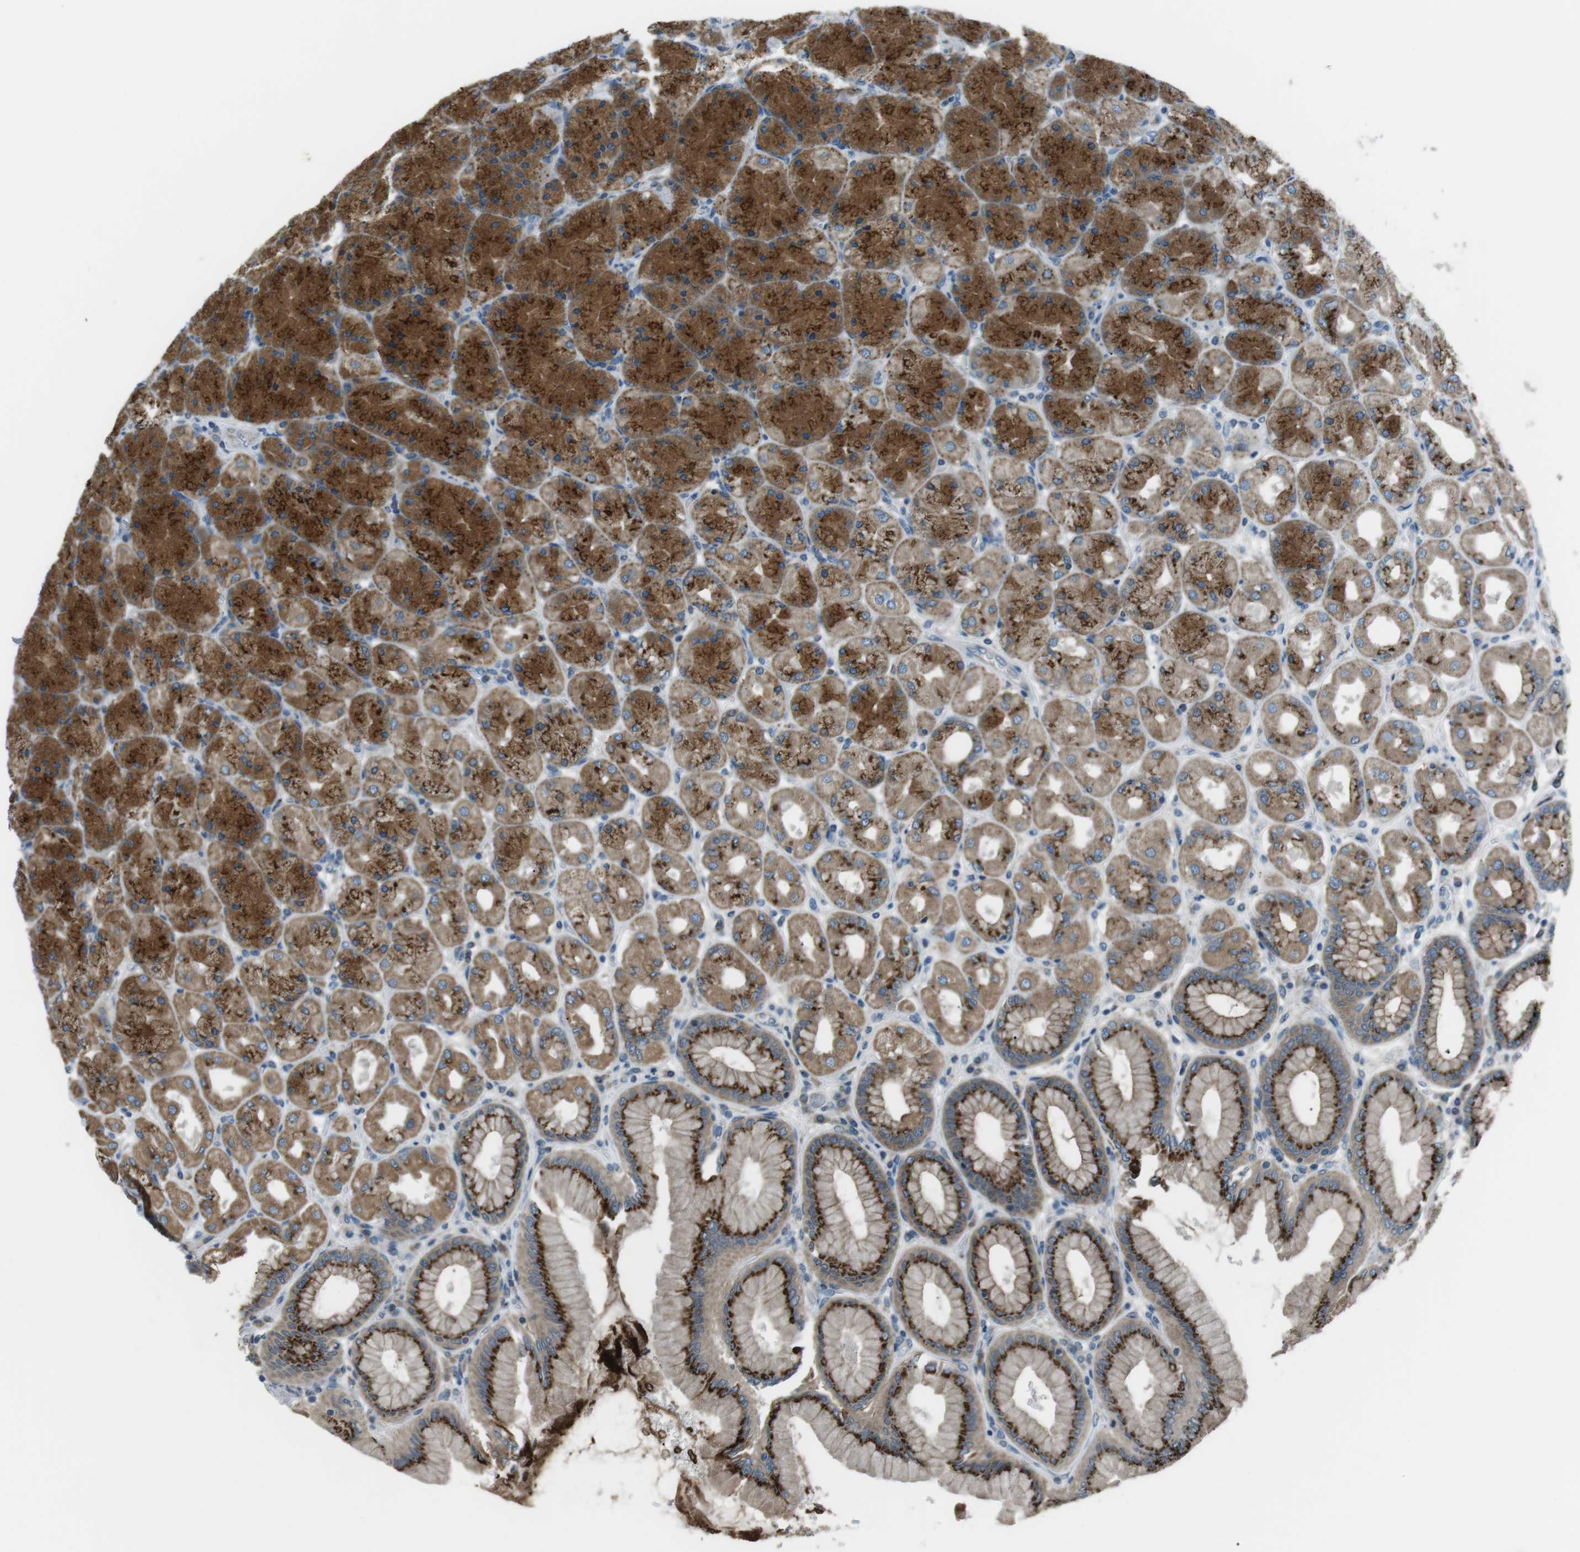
{"staining": {"intensity": "moderate", "quantity": ">75%", "location": "cytoplasmic/membranous"}, "tissue": "stomach", "cell_type": "Glandular cells", "image_type": "normal", "snomed": [{"axis": "morphology", "description": "Normal tissue, NOS"}, {"axis": "topography", "description": "Stomach, upper"}], "caption": "About >75% of glandular cells in benign stomach display moderate cytoplasmic/membranous protein expression as visualized by brown immunohistochemical staining.", "gene": "FAM3B", "patient": {"sex": "female", "age": 56}}